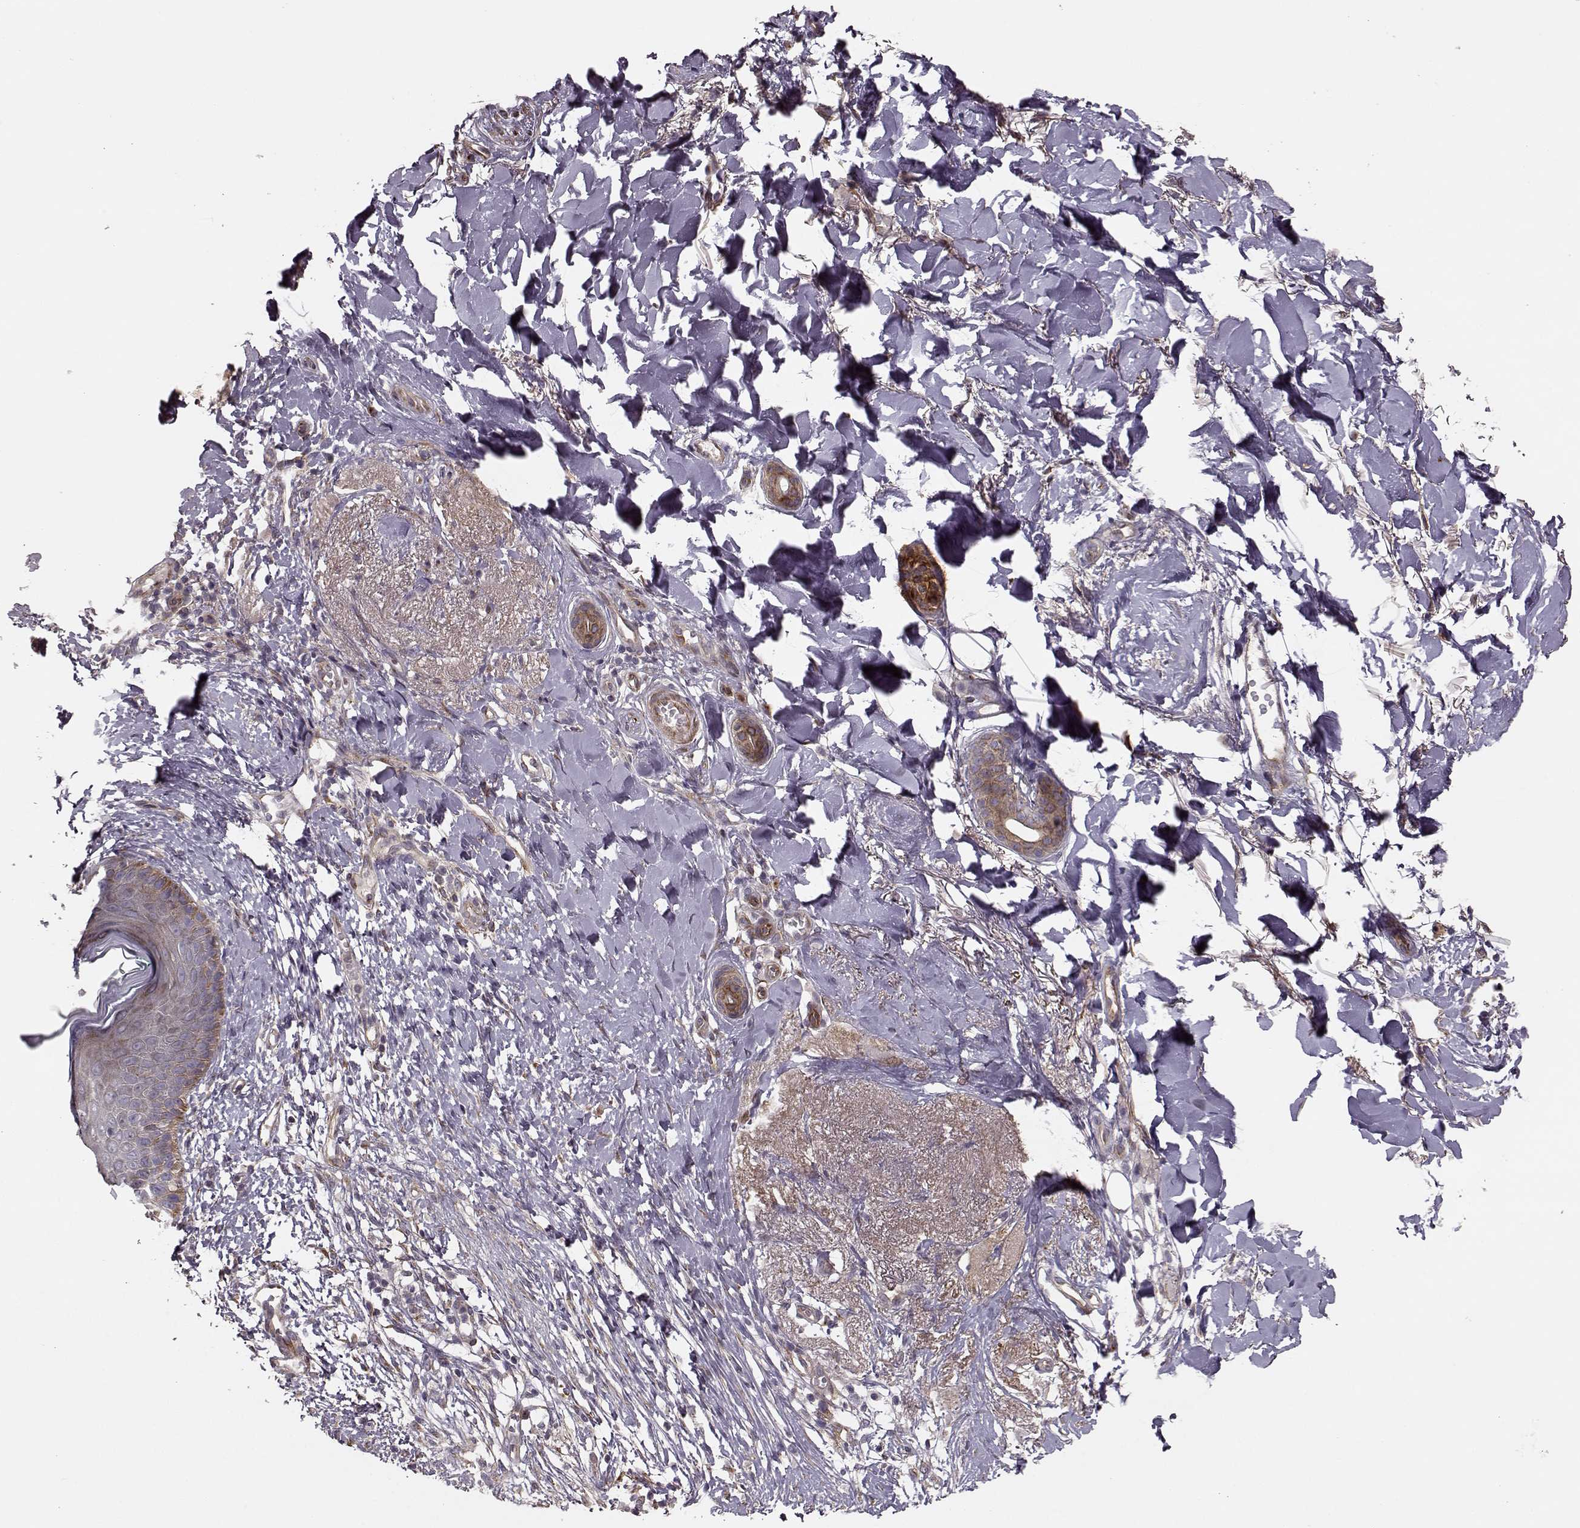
{"staining": {"intensity": "weak", "quantity": "25%-75%", "location": "cytoplasmic/membranous"}, "tissue": "skin cancer", "cell_type": "Tumor cells", "image_type": "cancer", "snomed": [{"axis": "morphology", "description": "Normal tissue, NOS"}, {"axis": "morphology", "description": "Basal cell carcinoma"}, {"axis": "topography", "description": "Skin"}], "caption": "This photomicrograph displays basal cell carcinoma (skin) stained with immunohistochemistry to label a protein in brown. The cytoplasmic/membranous of tumor cells show weak positivity for the protein. Nuclei are counter-stained blue.", "gene": "MTR", "patient": {"sex": "male", "age": 84}}